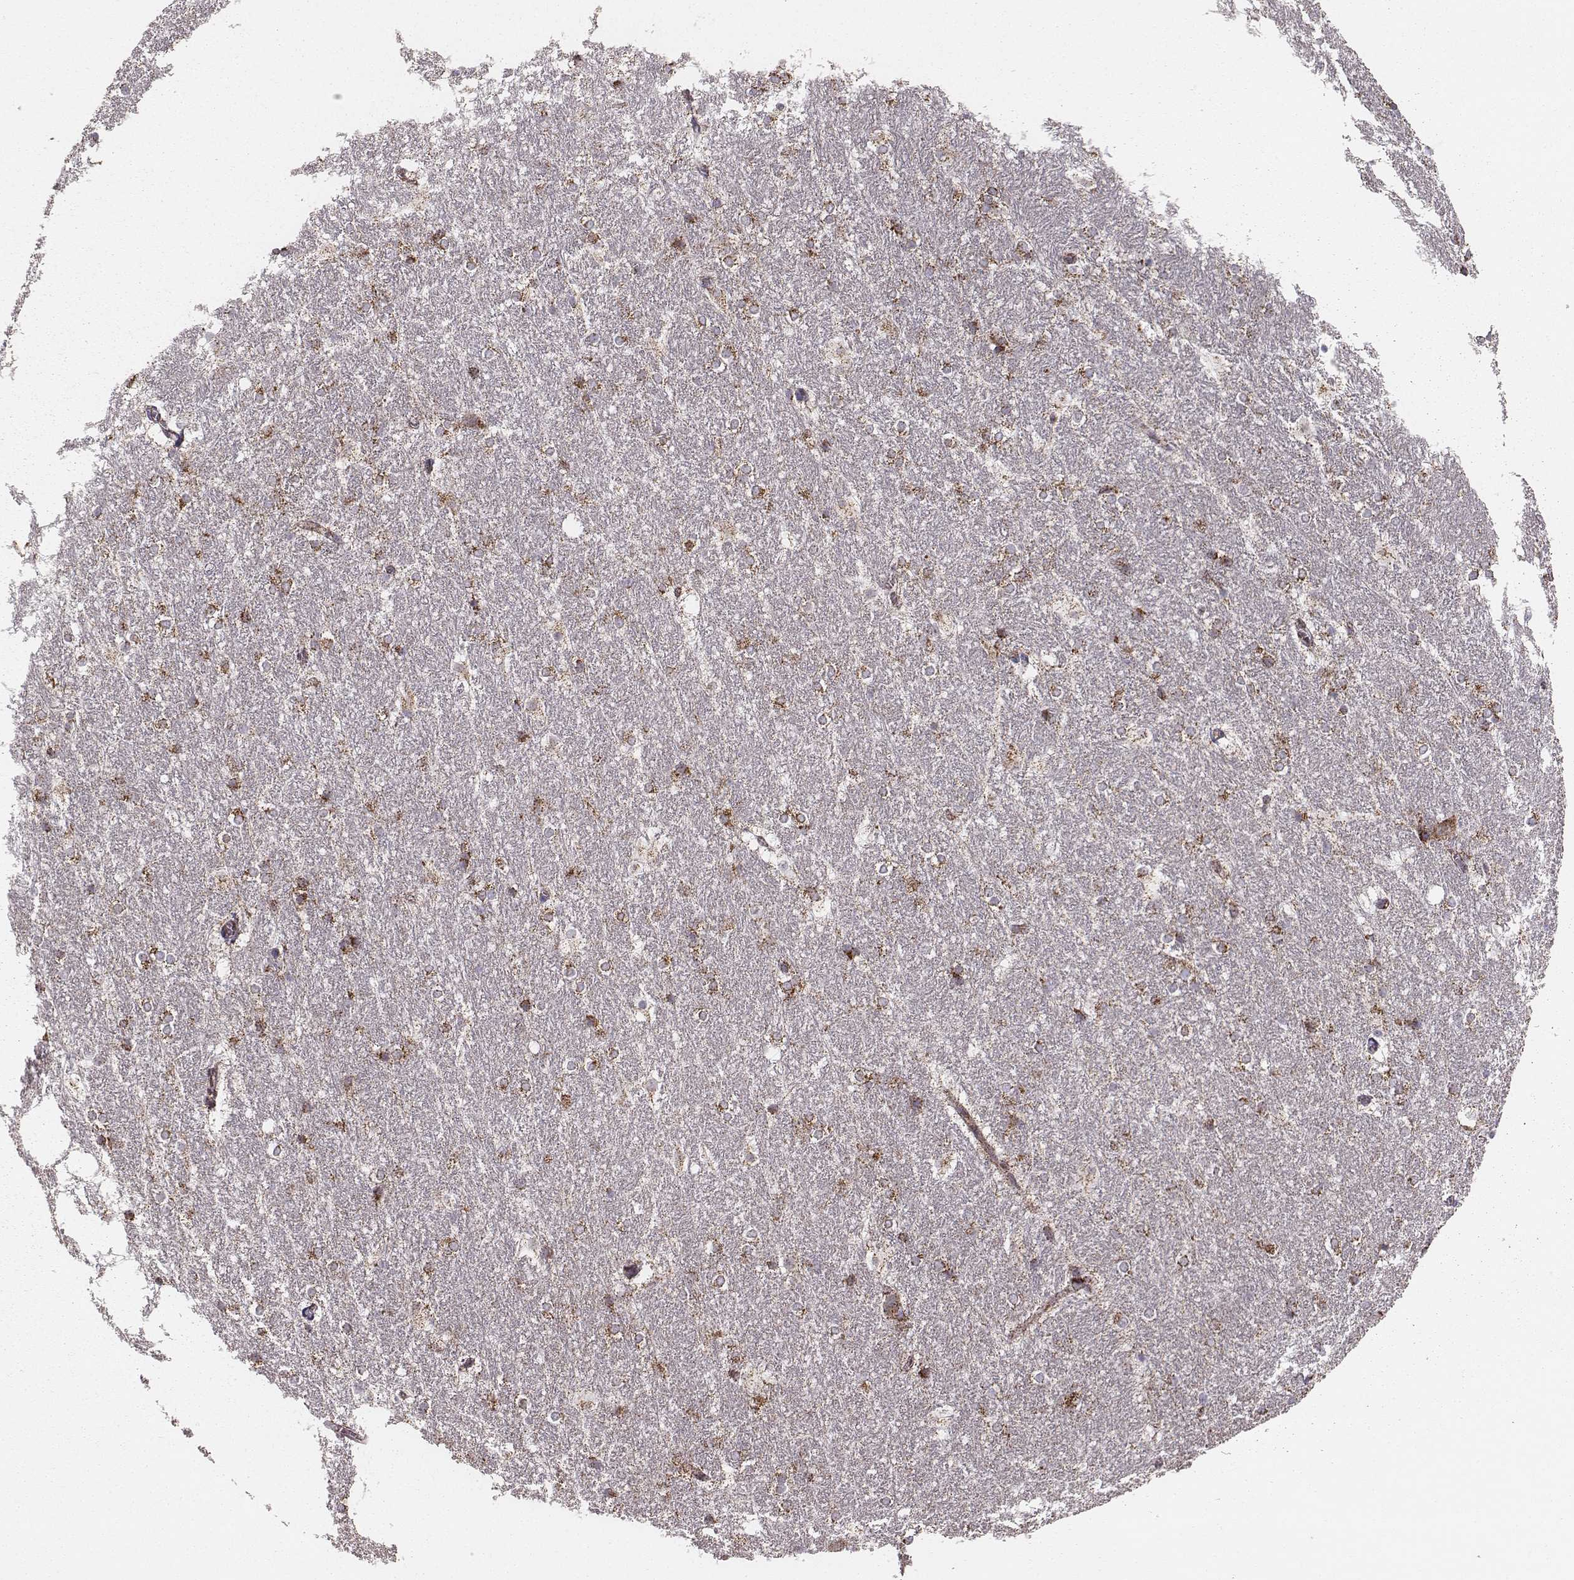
{"staining": {"intensity": "strong", "quantity": ">75%", "location": "cytoplasmic/membranous"}, "tissue": "hippocampus", "cell_type": "Glial cells", "image_type": "normal", "snomed": [{"axis": "morphology", "description": "Normal tissue, NOS"}, {"axis": "topography", "description": "Cerebral cortex"}, {"axis": "topography", "description": "Hippocampus"}], "caption": "Protein staining of unremarkable hippocampus displays strong cytoplasmic/membranous expression in approximately >75% of glial cells. The protein is shown in brown color, while the nuclei are stained blue.", "gene": "TUFM", "patient": {"sex": "female", "age": 19}}